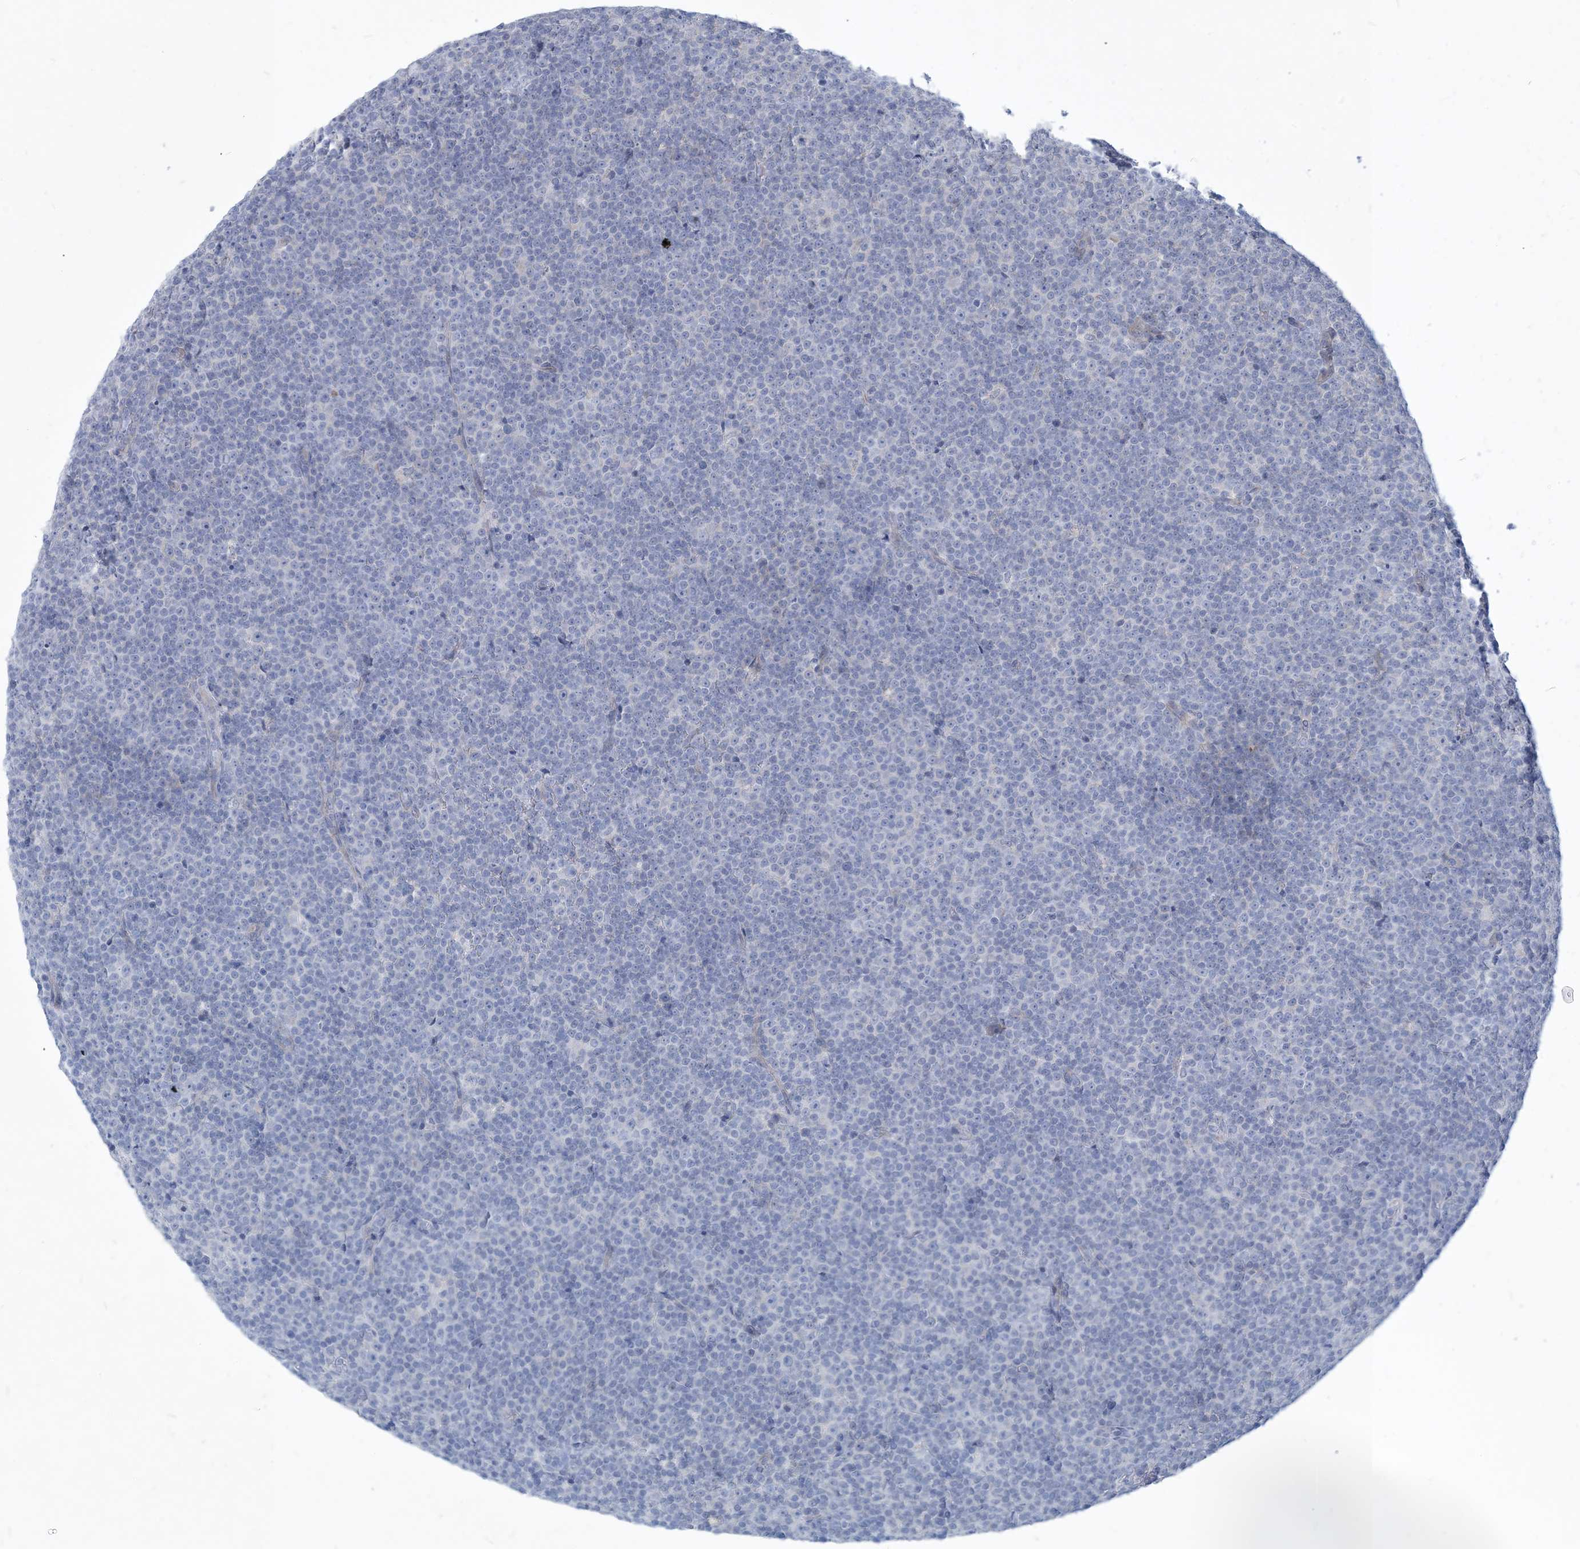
{"staining": {"intensity": "negative", "quantity": "none", "location": "none"}, "tissue": "lymphoma", "cell_type": "Tumor cells", "image_type": "cancer", "snomed": [{"axis": "morphology", "description": "Malignant lymphoma, non-Hodgkin's type, Low grade"}, {"axis": "topography", "description": "Lymph node"}], "caption": "The micrograph reveals no staining of tumor cells in lymphoma.", "gene": "MOXD1", "patient": {"sex": "female", "age": 67}}